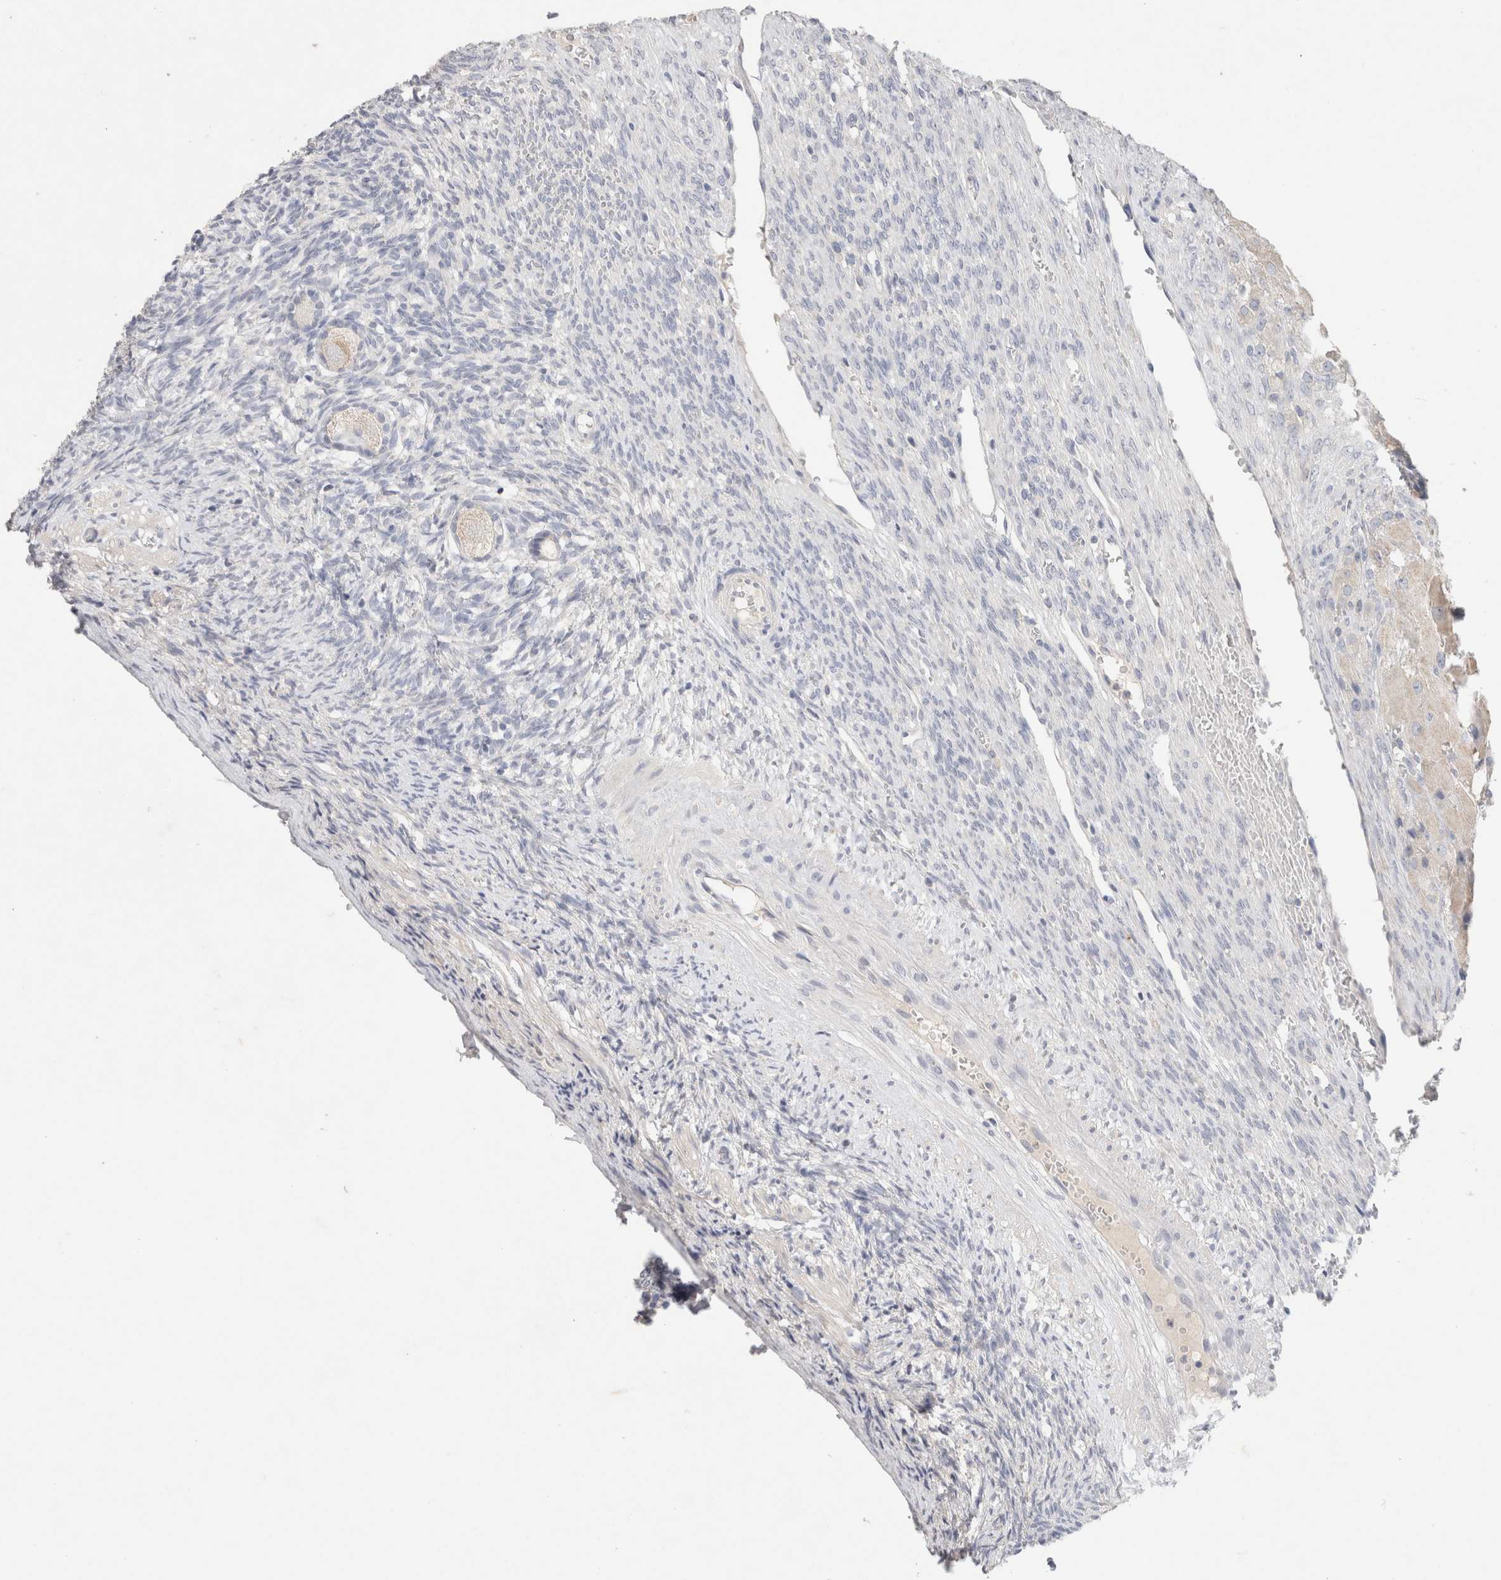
{"staining": {"intensity": "negative", "quantity": "none", "location": "none"}, "tissue": "ovary", "cell_type": "Follicle cells", "image_type": "normal", "snomed": [{"axis": "morphology", "description": "Normal tissue, NOS"}, {"axis": "topography", "description": "Ovary"}], "caption": "Ovary stained for a protein using IHC demonstrates no positivity follicle cells.", "gene": "MPP2", "patient": {"sex": "female", "age": 34}}